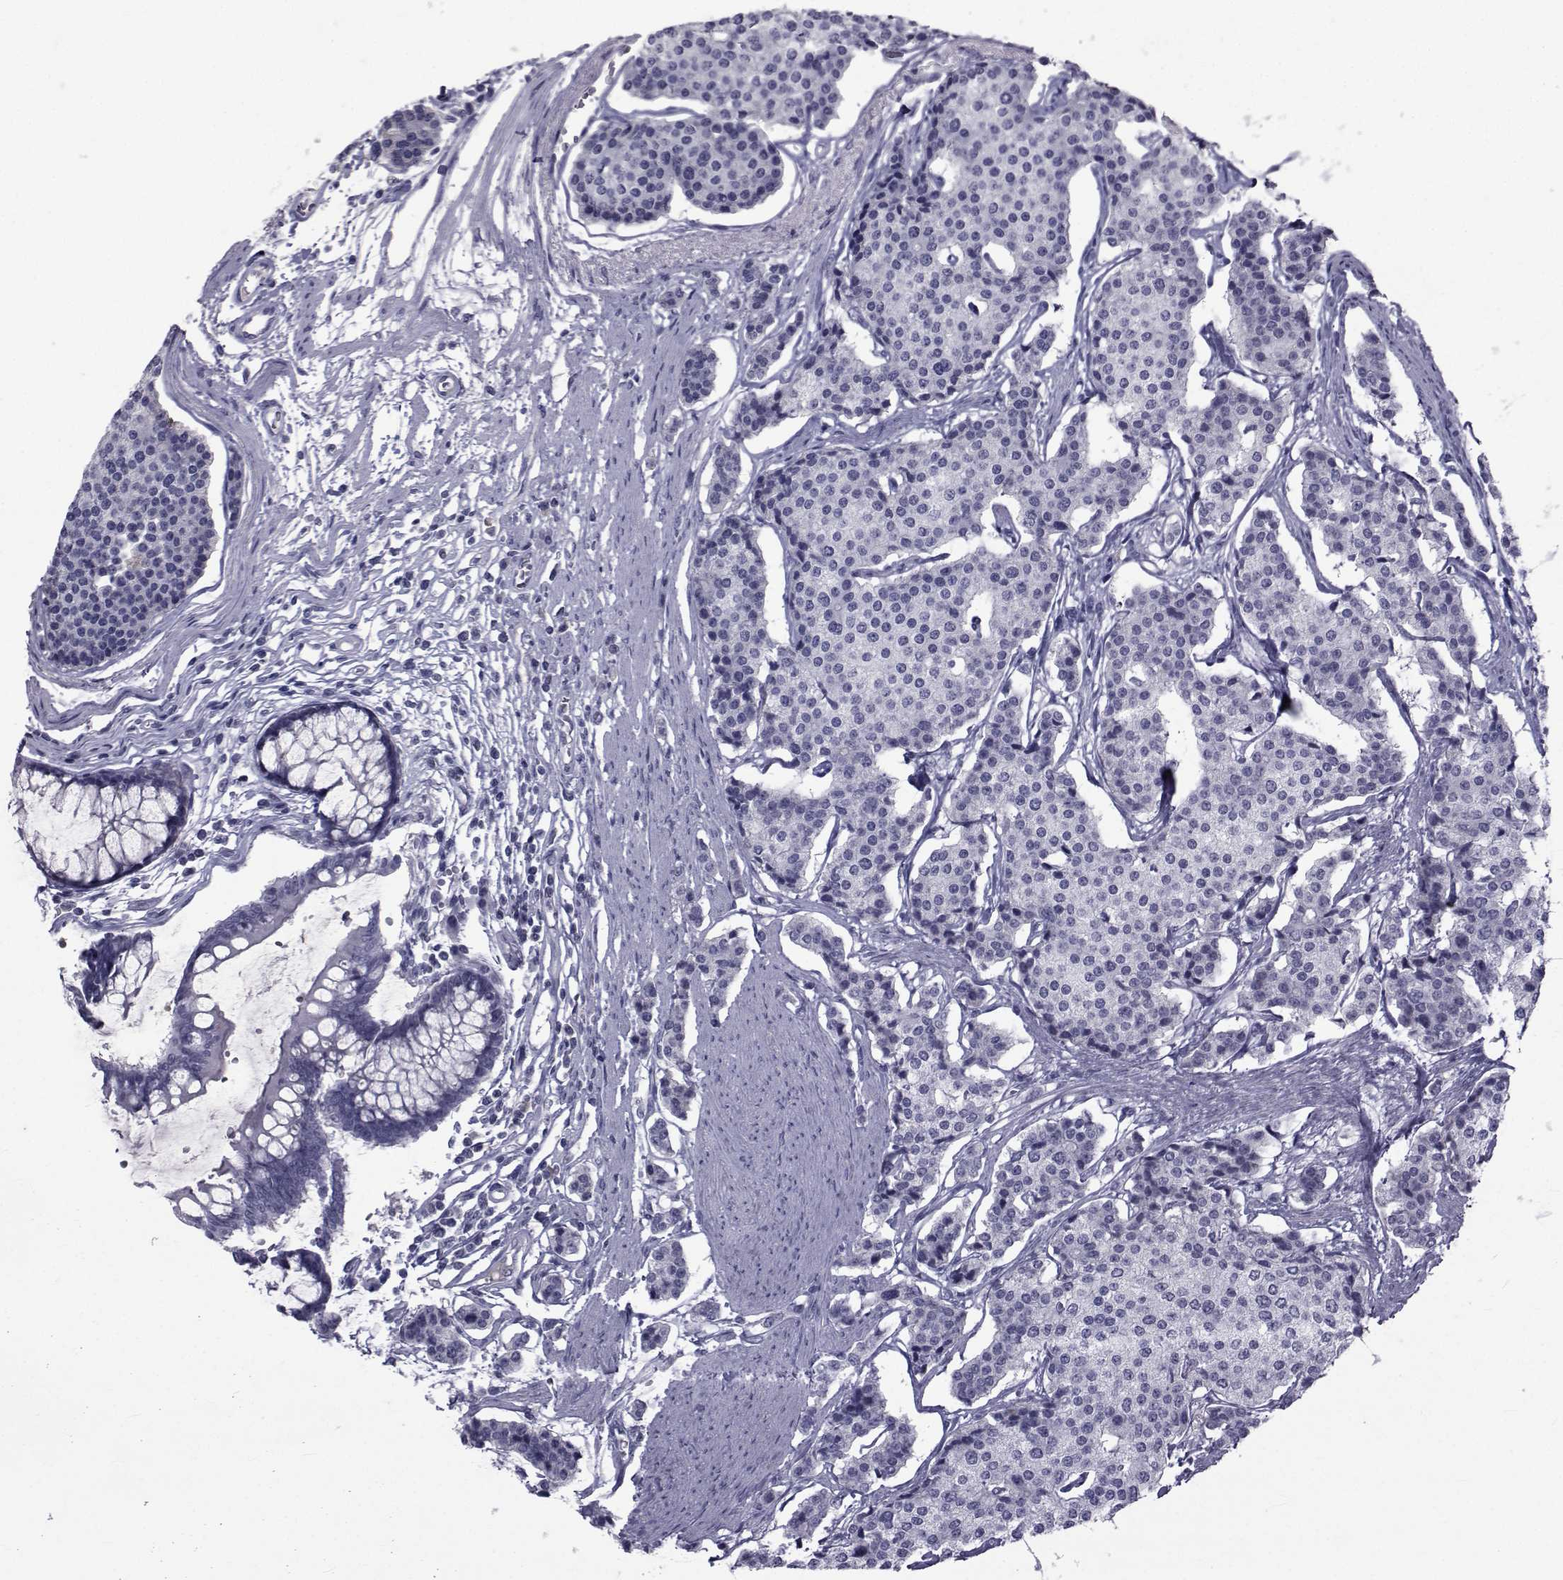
{"staining": {"intensity": "negative", "quantity": "none", "location": "none"}, "tissue": "carcinoid", "cell_type": "Tumor cells", "image_type": "cancer", "snomed": [{"axis": "morphology", "description": "Carcinoid, malignant, NOS"}, {"axis": "topography", "description": "Small intestine"}], "caption": "Carcinoid was stained to show a protein in brown. There is no significant expression in tumor cells.", "gene": "PAX2", "patient": {"sex": "female", "age": 65}}